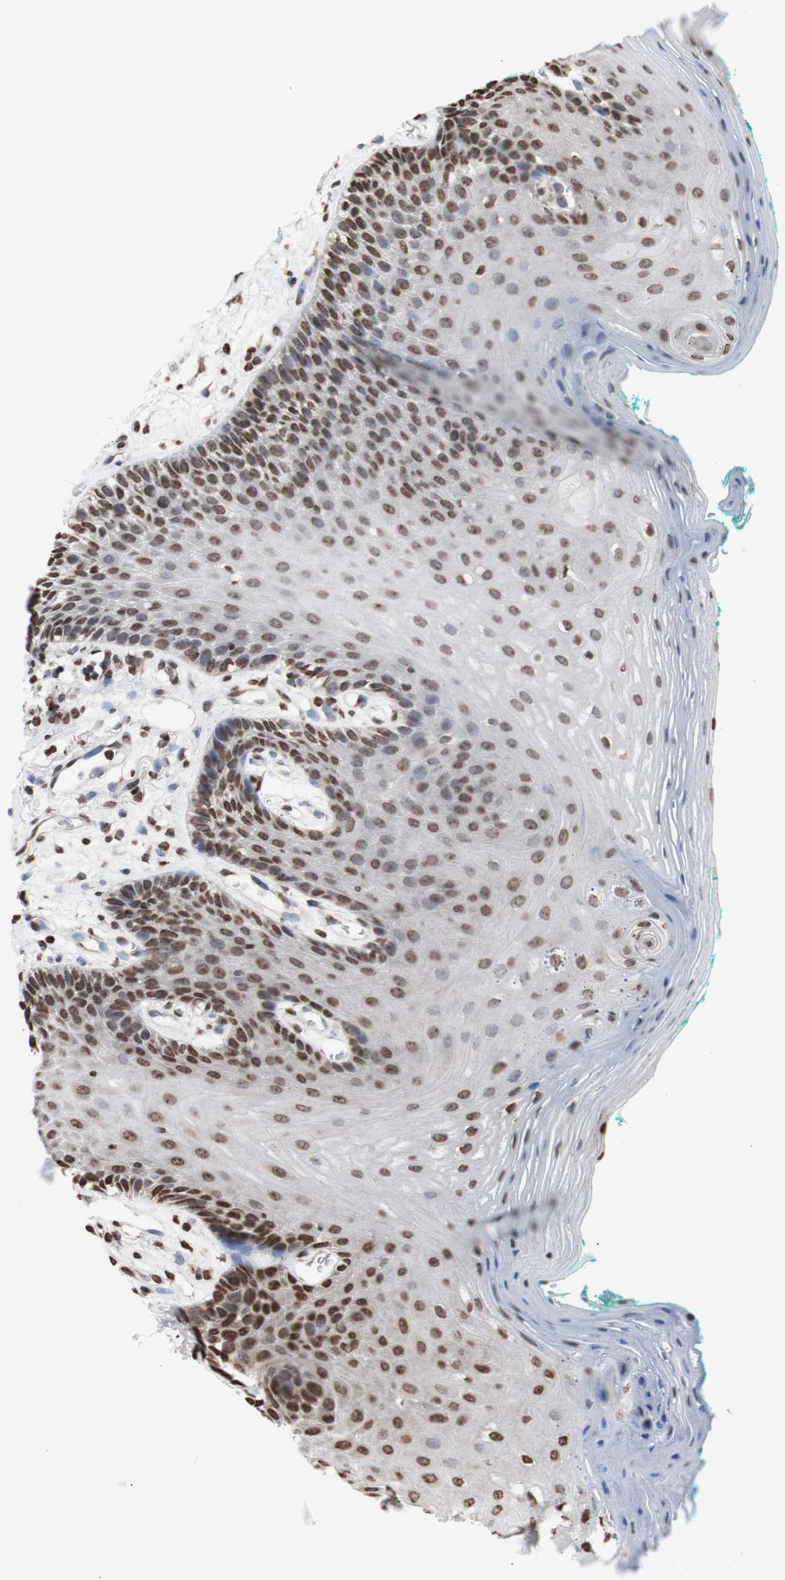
{"staining": {"intensity": "moderate", "quantity": ">75%", "location": "nuclear"}, "tissue": "oral mucosa", "cell_type": "Squamous epithelial cells", "image_type": "normal", "snomed": [{"axis": "morphology", "description": "Normal tissue, NOS"}, {"axis": "topography", "description": "Skeletal muscle"}, {"axis": "topography", "description": "Oral tissue"}, {"axis": "topography", "description": "Peripheral nerve tissue"}], "caption": "A micrograph of oral mucosa stained for a protein exhibits moderate nuclear brown staining in squamous epithelial cells. The protein is stained brown, and the nuclei are stained in blue (DAB IHC with brightfield microscopy, high magnification).", "gene": "SNAI2", "patient": {"sex": "female", "age": 84}}